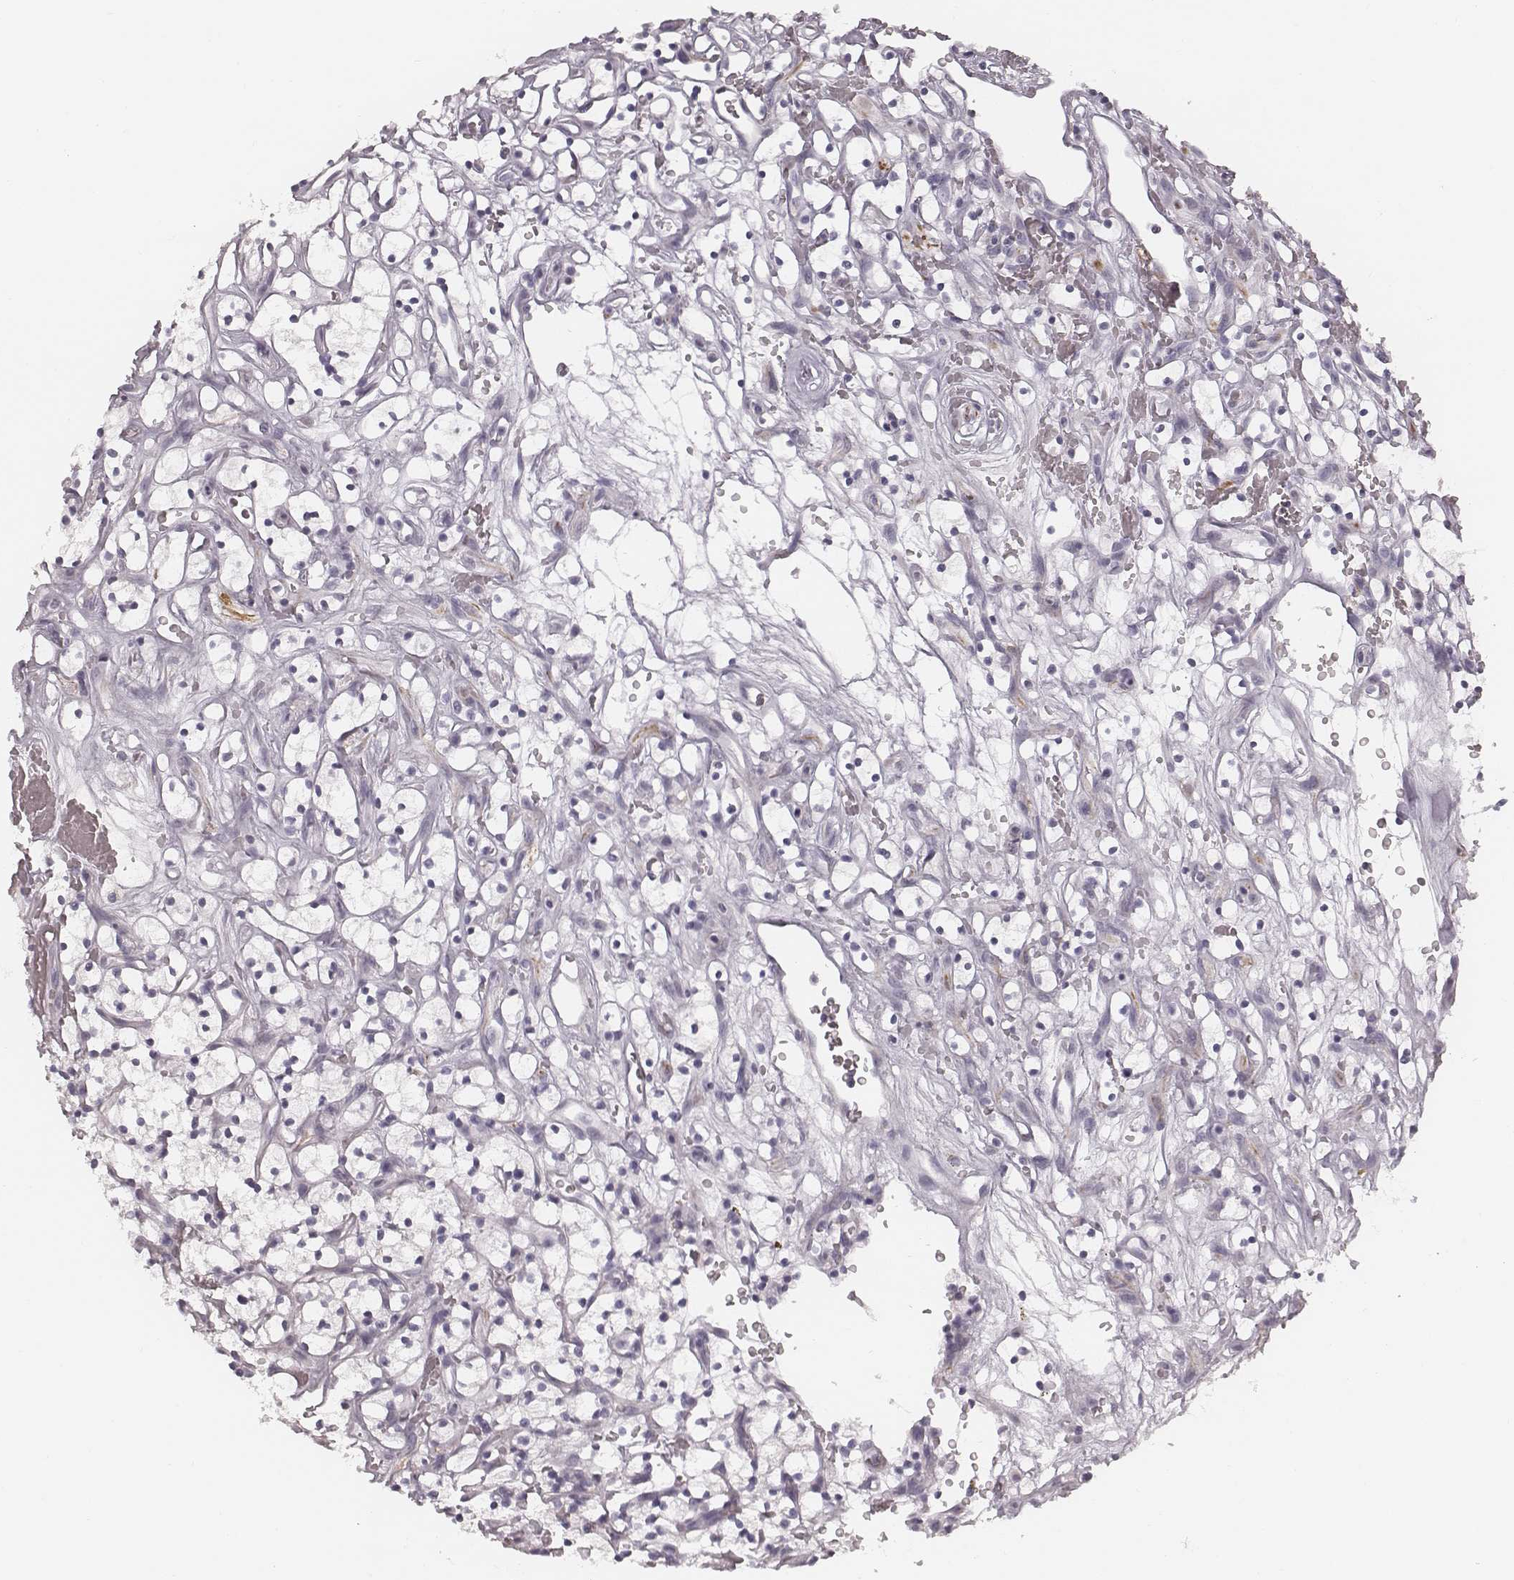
{"staining": {"intensity": "negative", "quantity": "none", "location": "none"}, "tissue": "renal cancer", "cell_type": "Tumor cells", "image_type": "cancer", "snomed": [{"axis": "morphology", "description": "Adenocarcinoma, NOS"}, {"axis": "topography", "description": "Kidney"}], "caption": "A histopathology image of human renal cancer is negative for staining in tumor cells.", "gene": "SPA17", "patient": {"sex": "female", "age": 64}}